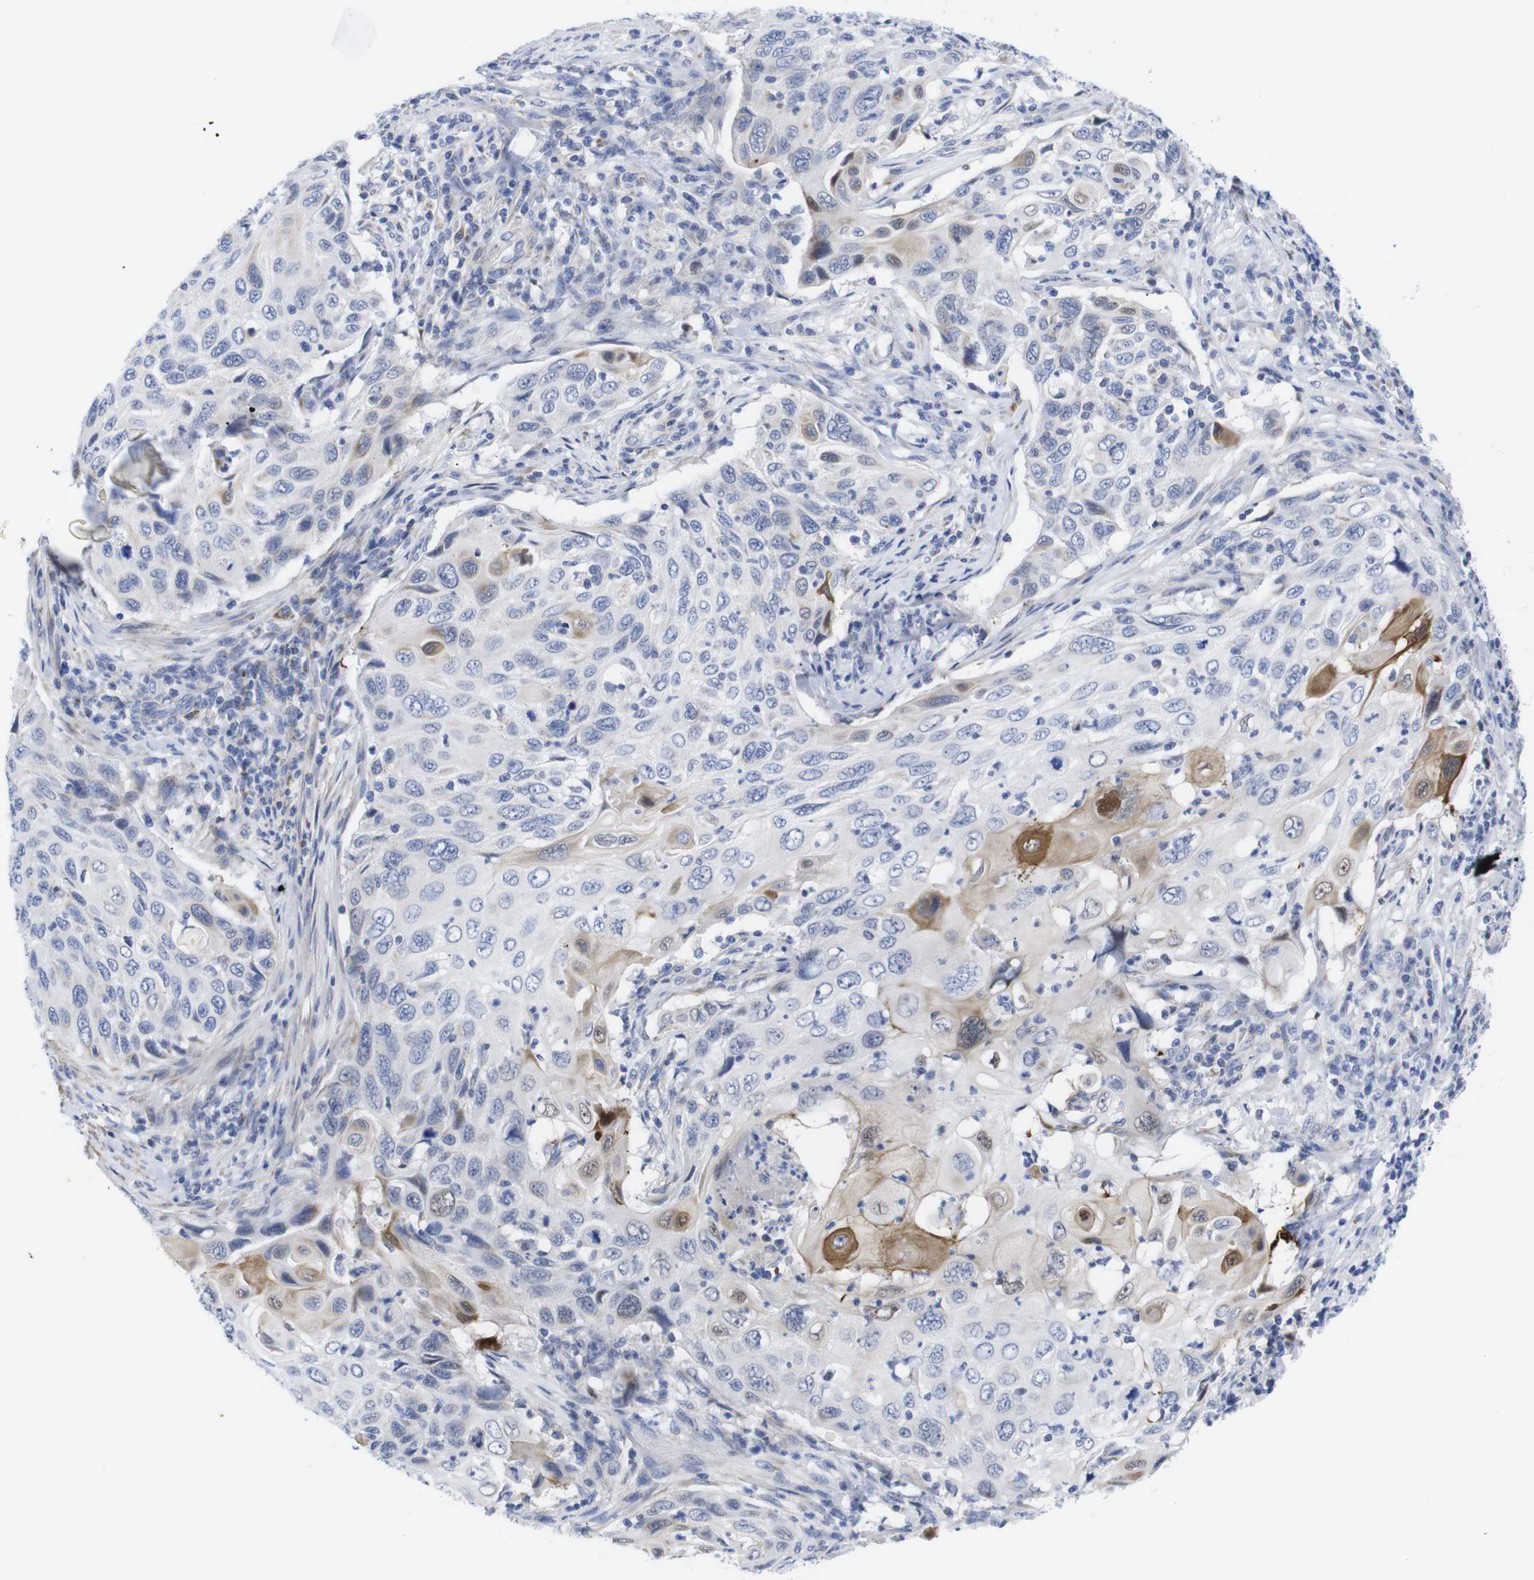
{"staining": {"intensity": "moderate", "quantity": "<25%", "location": "cytoplasmic/membranous"}, "tissue": "cervical cancer", "cell_type": "Tumor cells", "image_type": "cancer", "snomed": [{"axis": "morphology", "description": "Squamous cell carcinoma, NOS"}, {"axis": "topography", "description": "Cervix"}], "caption": "Immunohistochemical staining of squamous cell carcinoma (cervical) demonstrates moderate cytoplasmic/membranous protein expression in about <25% of tumor cells.", "gene": "LRRC55", "patient": {"sex": "female", "age": 70}}